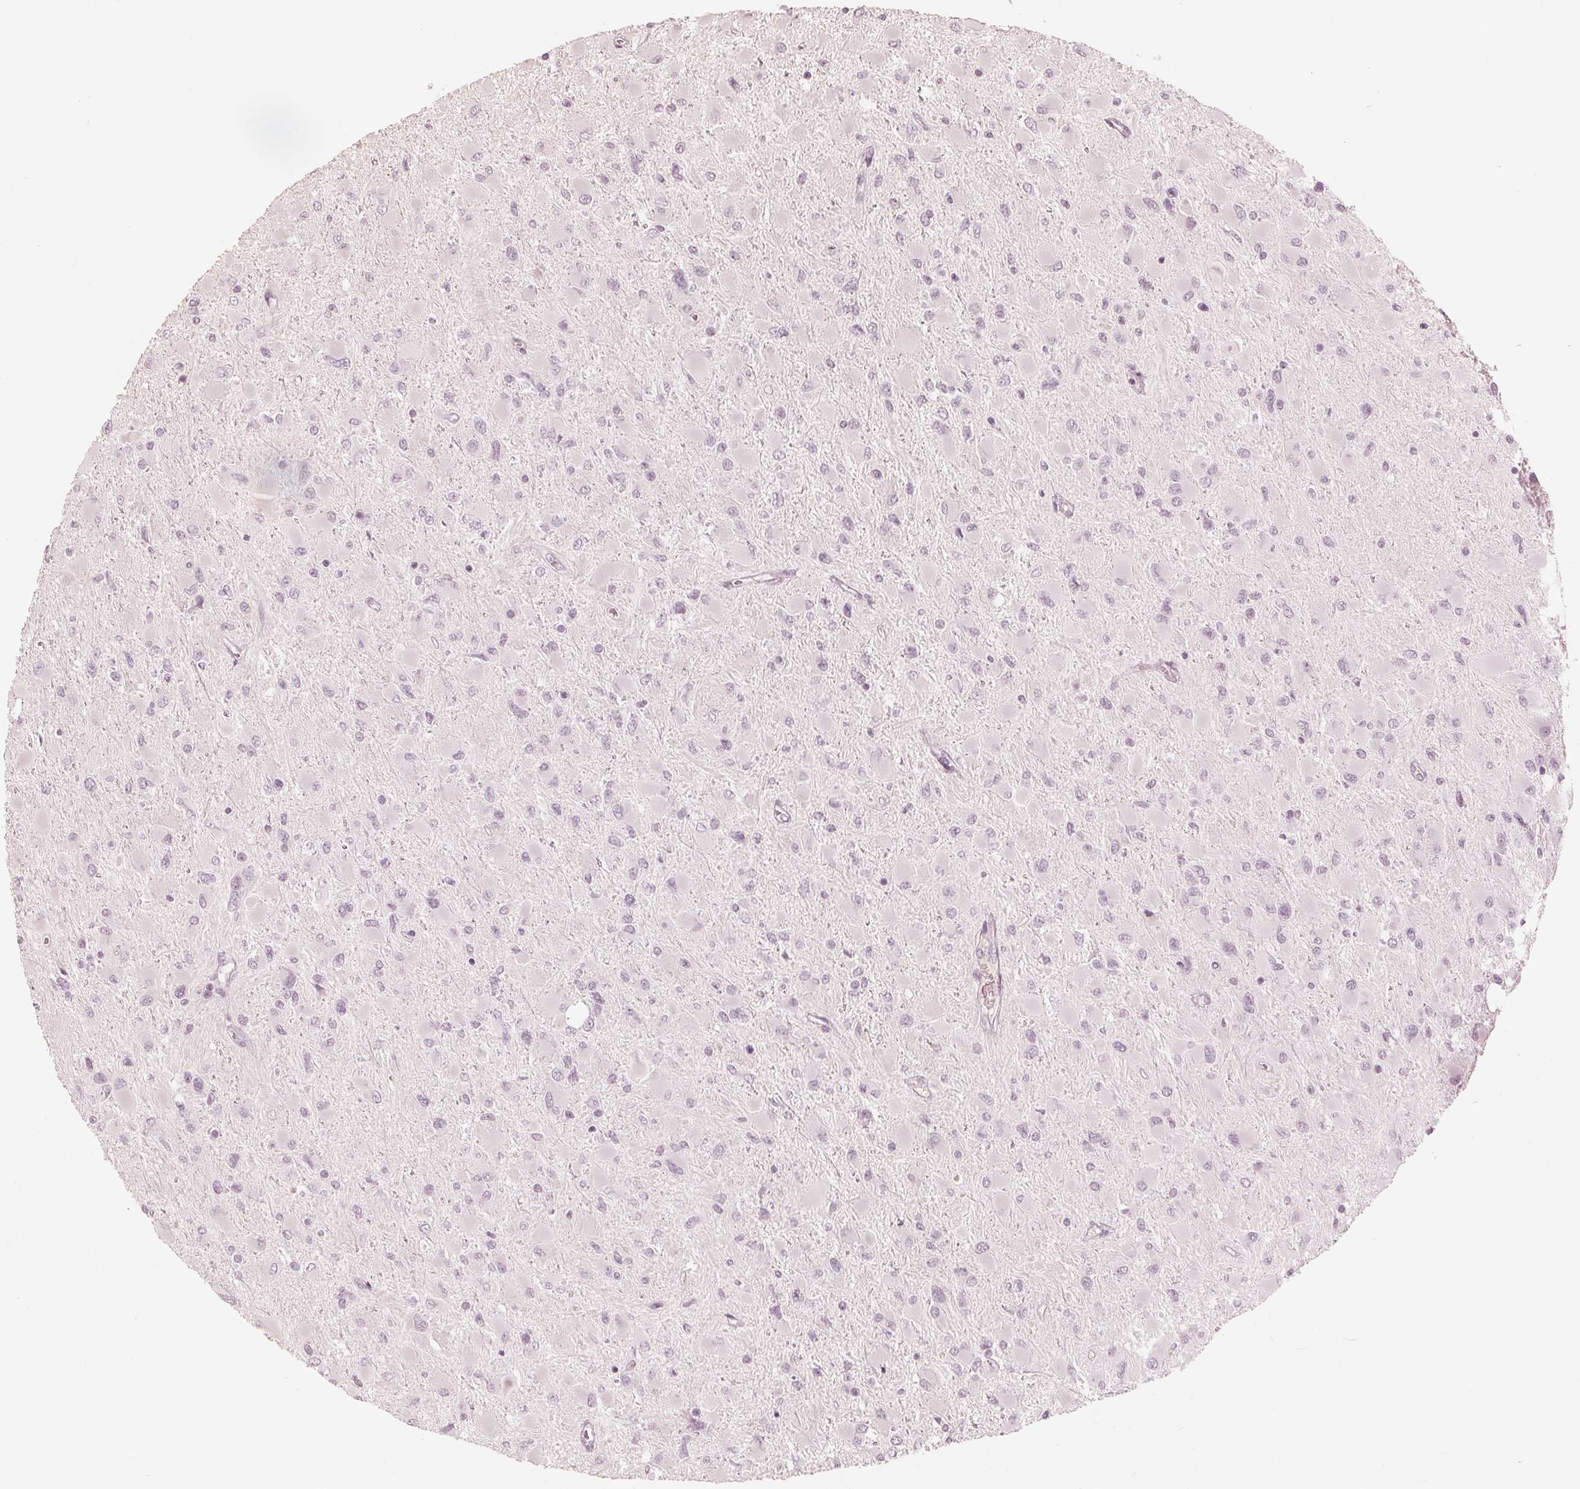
{"staining": {"intensity": "negative", "quantity": "none", "location": "none"}, "tissue": "glioma", "cell_type": "Tumor cells", "image_type": "cancer", "snomed": [{"axis": "morphology", "description": "Glioma, malignant, High grade"}, {"axis": "topography", "description": "Cerebral cortex"}], "caption": "The histopathology image reveals no significant staining in tumor cells of glioma. (DAB immunohistochemistry visualized using brightfield microscopy, high magnification).", "gene": "PAEP", "patient": {"sex": "female", "age": 36}}